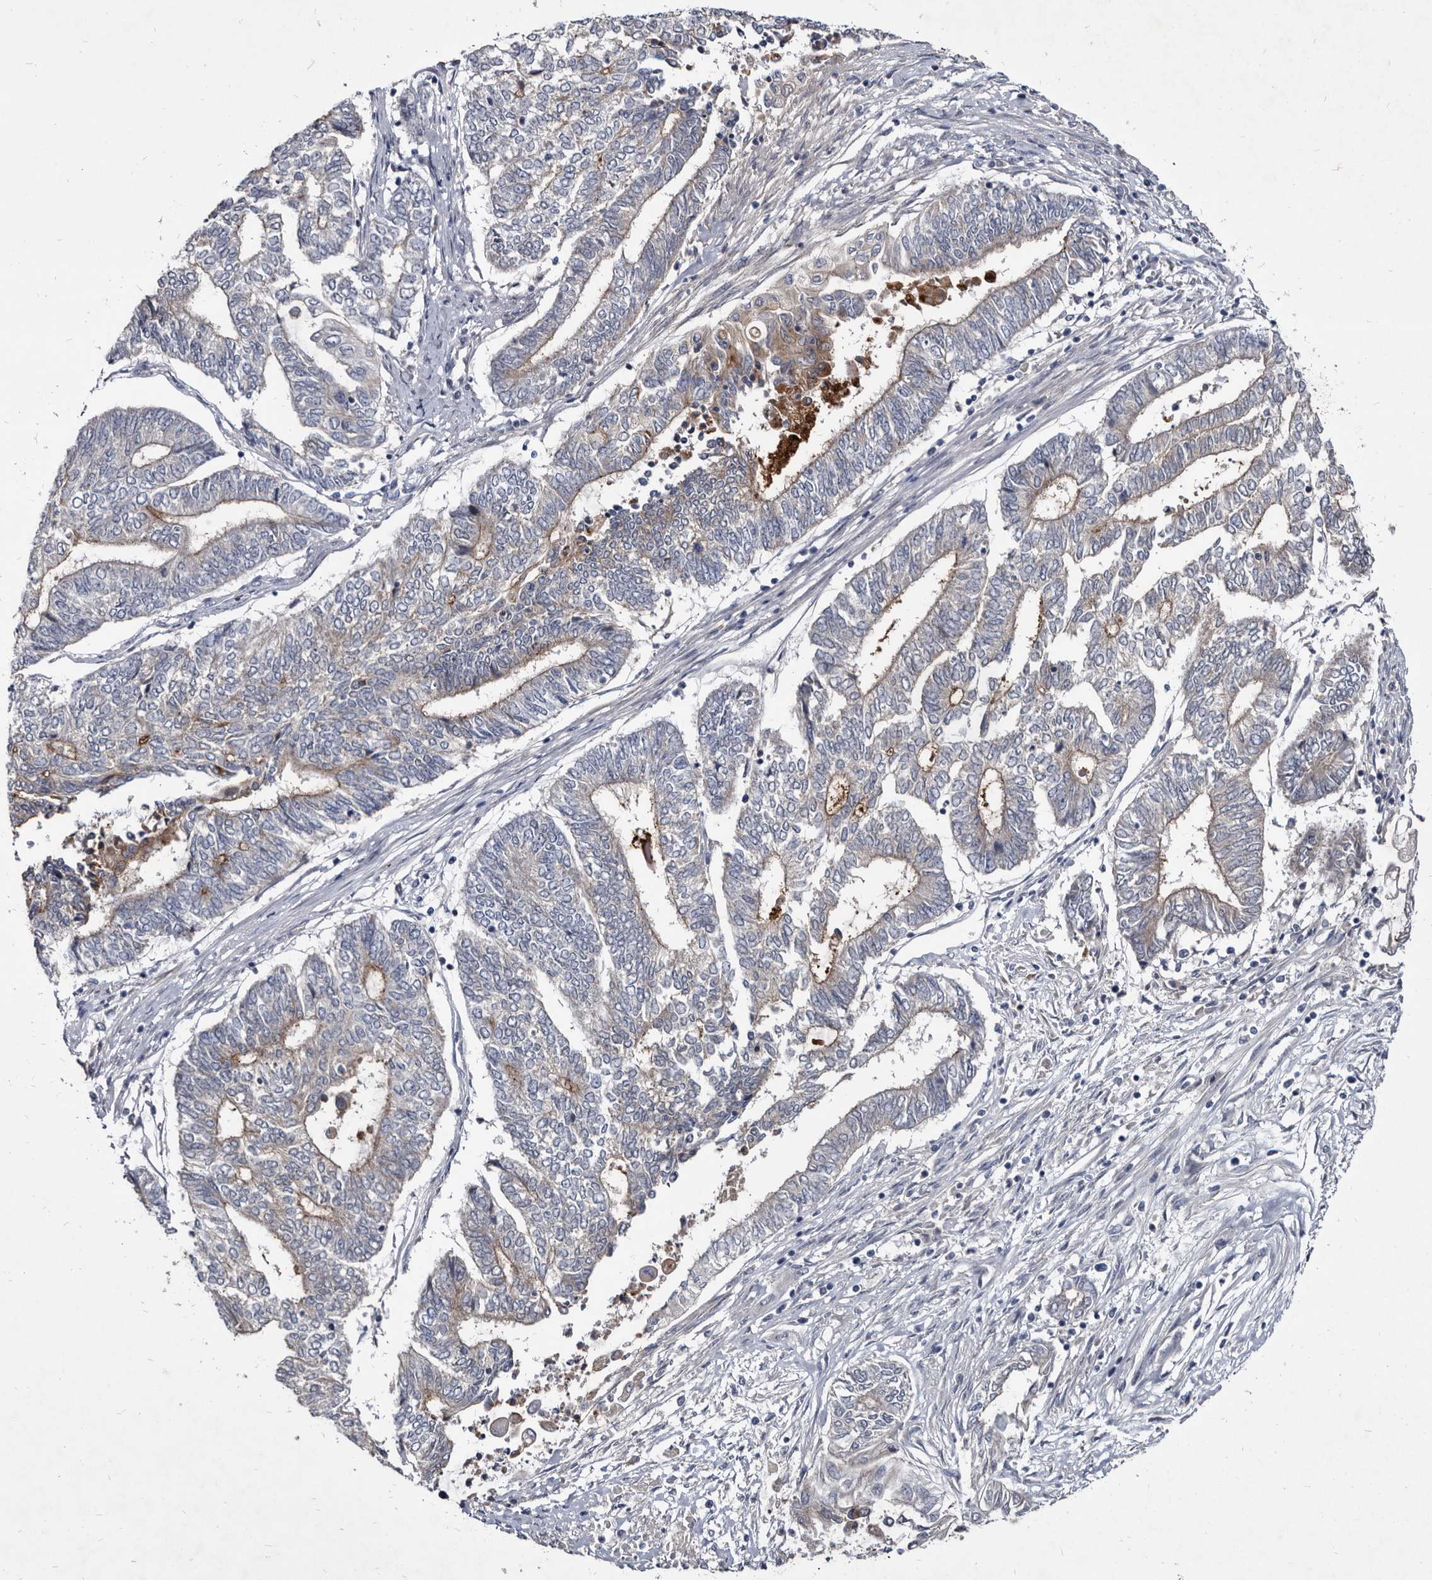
{"staining": {"intensity": "weak", "quantity": "<25%", "location": "cytoplasmic/membranous"}, "tissue": "endometrial cancer", "cell_type": "Tumor cells", "image_type": "cancer", "snomed": [{"axis": "morphology", "description": "Adenocarcinoma, NOS"}, {"axis": "topography", "description": "Uterus"}, {"axis": "topography", "description": "Endometrium"}], "caption": "Tumor cells are negative for brown protein staining in endometrial adenocarcinoma.", "gene": "PRSS8", "patient": {"sex": "female", "age": 70}}